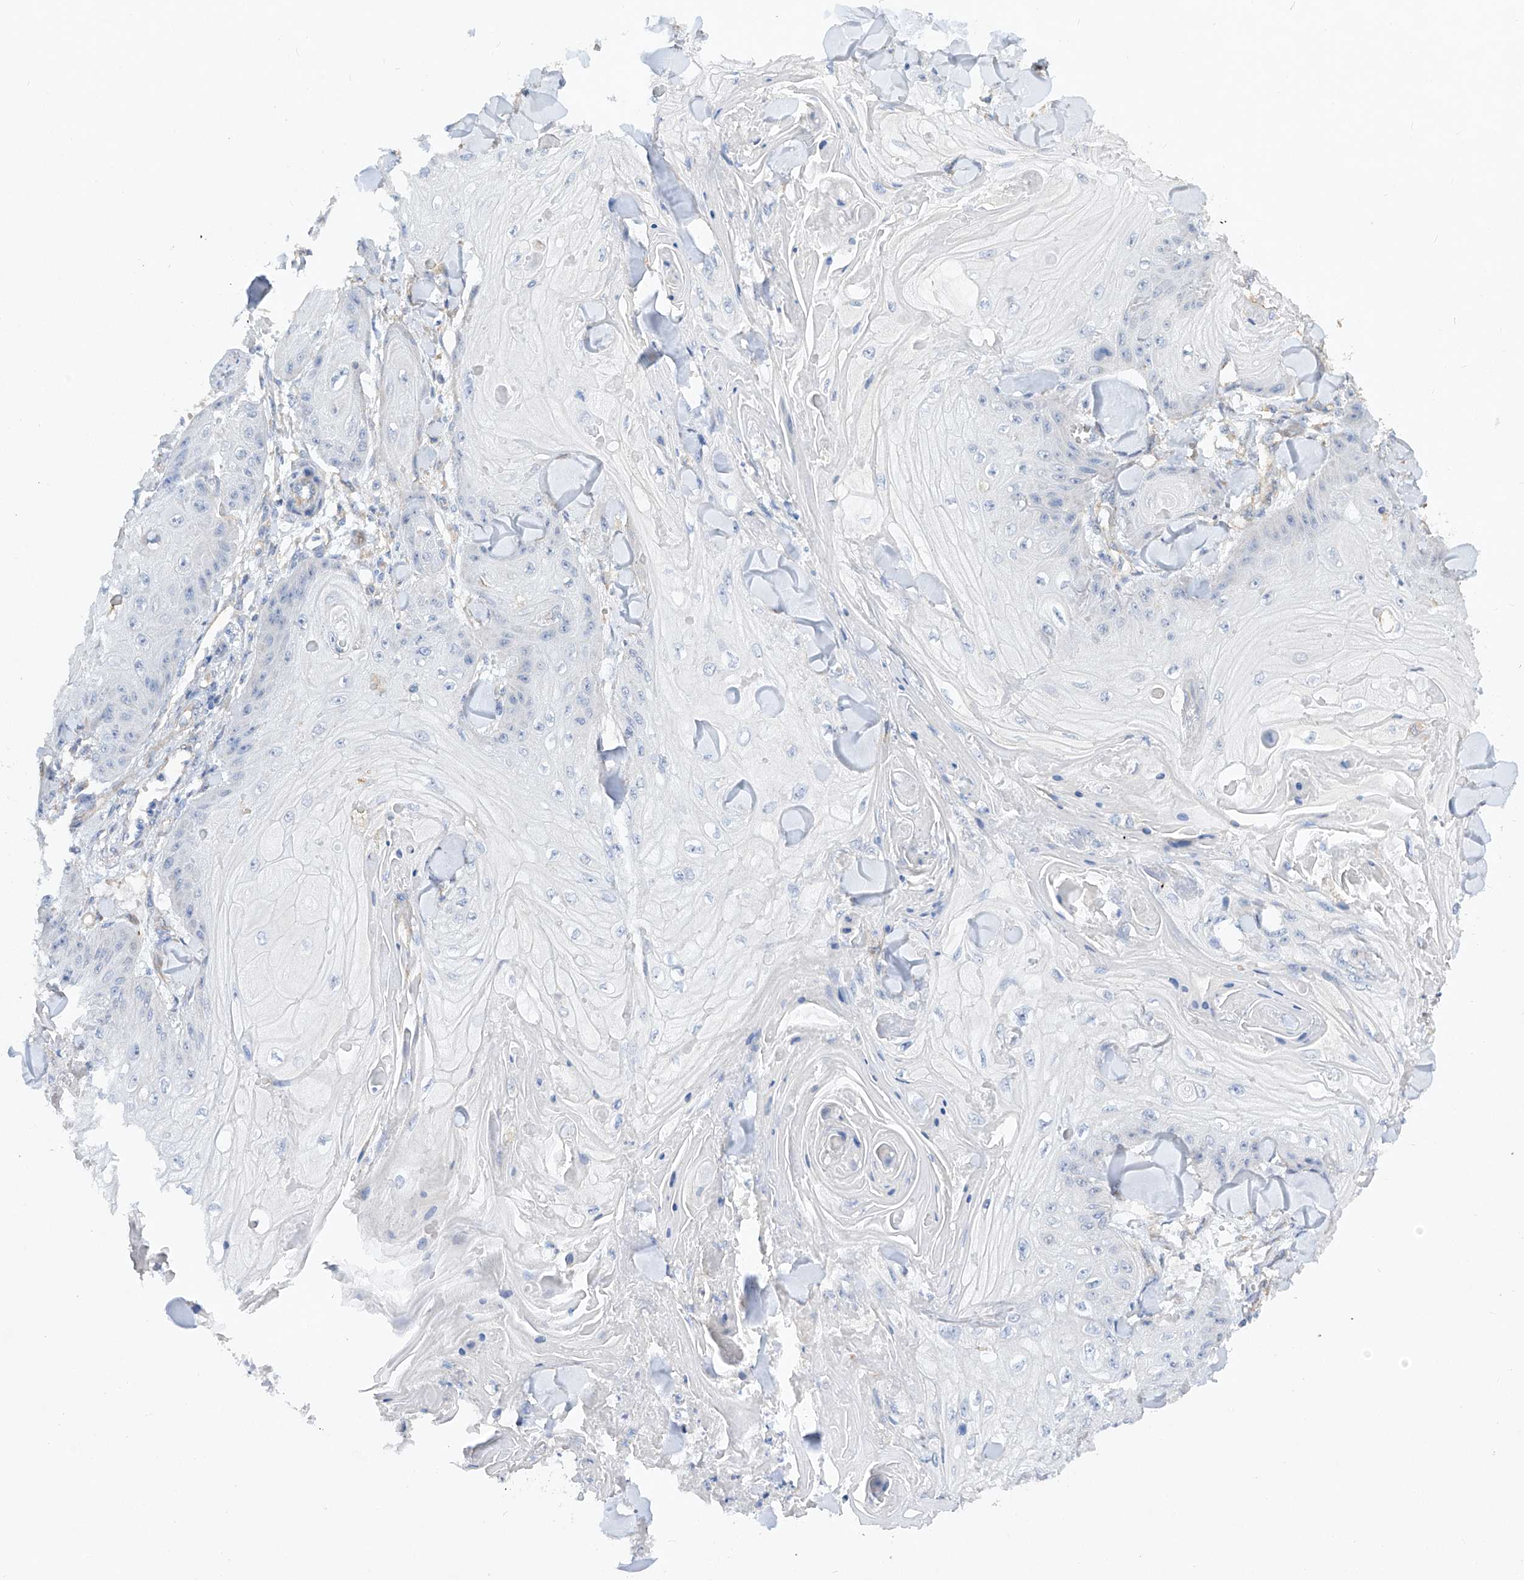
{"staining": {"intensity": "negative", "quantity": "none", "location": "none"}, "tissue": "skin cancer", "cell_type": "Tumor cells", "image_type": "cancer", "snomed": [{"axis": "morphology", "description": "Squamous cell carcinoma, NOS"}, {"axis": "topography", "description": "Skin"}], "caption": "Image shows no significant protein positivity in tumor cells of skin squamous cell carcinoma.", "gene": "AMD1", "patient": {"sex": "male", "age": 74}}